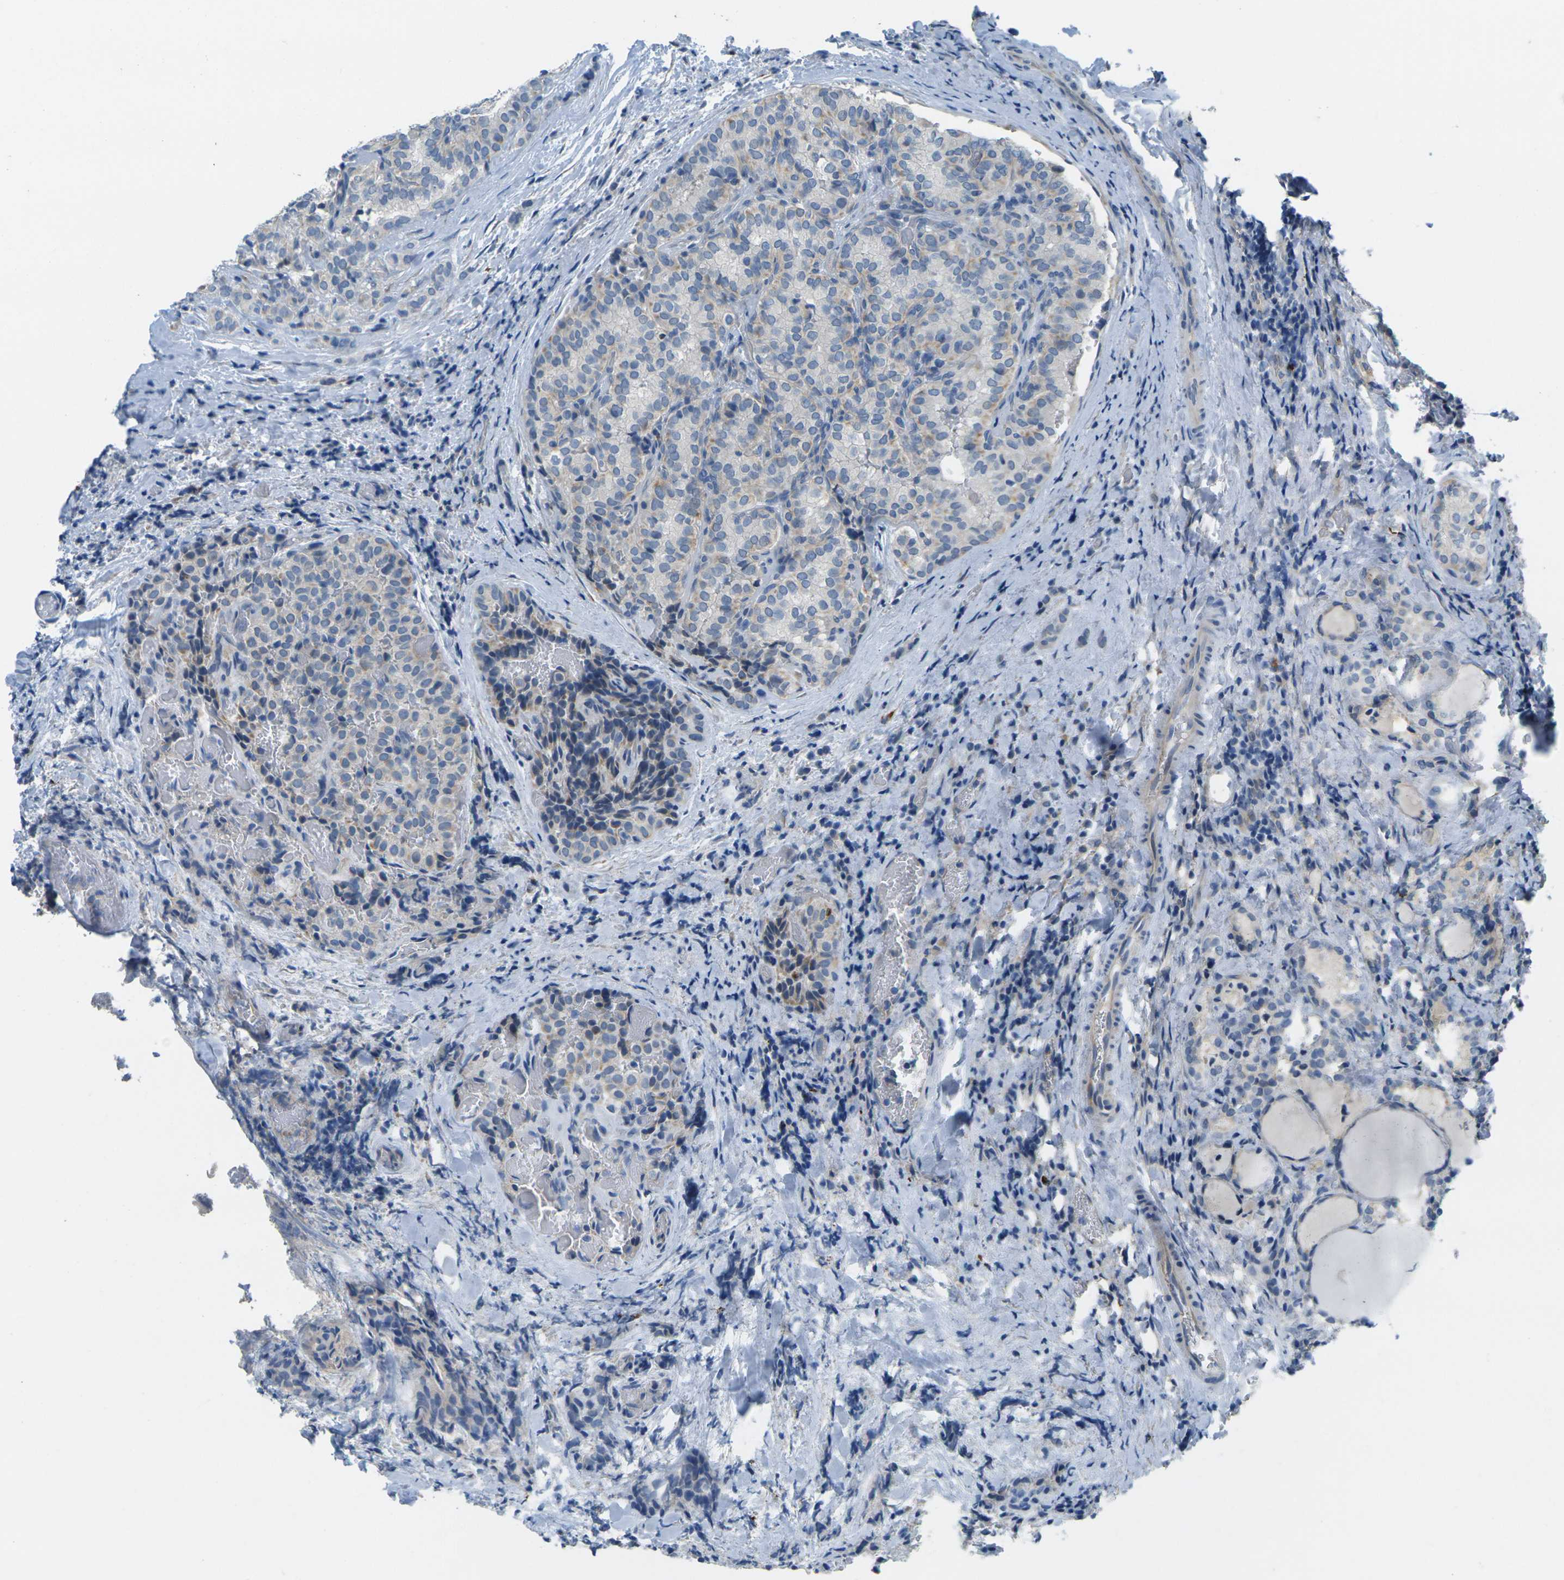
{"staining": {"intensity": "weak", "quantity": "25%-75%", "location": "cytoplasmic/membranous"}, "tissue": "thyroid cancer", "cell_type": "Tumor cells", "image_type": "cancer", "snomed": [{"axis": "morphology", "description": "Normal tissue, NOS"}, {"axis": "morphology", "description": "Papillary adenocarcinoma, NOS"}, {"axis": "topography", "description": "Thyroid gland"}], "caption": "Protein positivity by immunohistochemistry displays weak cytoplasmic/membranous expression in about 25%-75% of tumor cells in thyroid cancer (papillary adenocarcinoma).", "gene": "CYP2C8", "patient": {"sex": "female", "age": 30}}